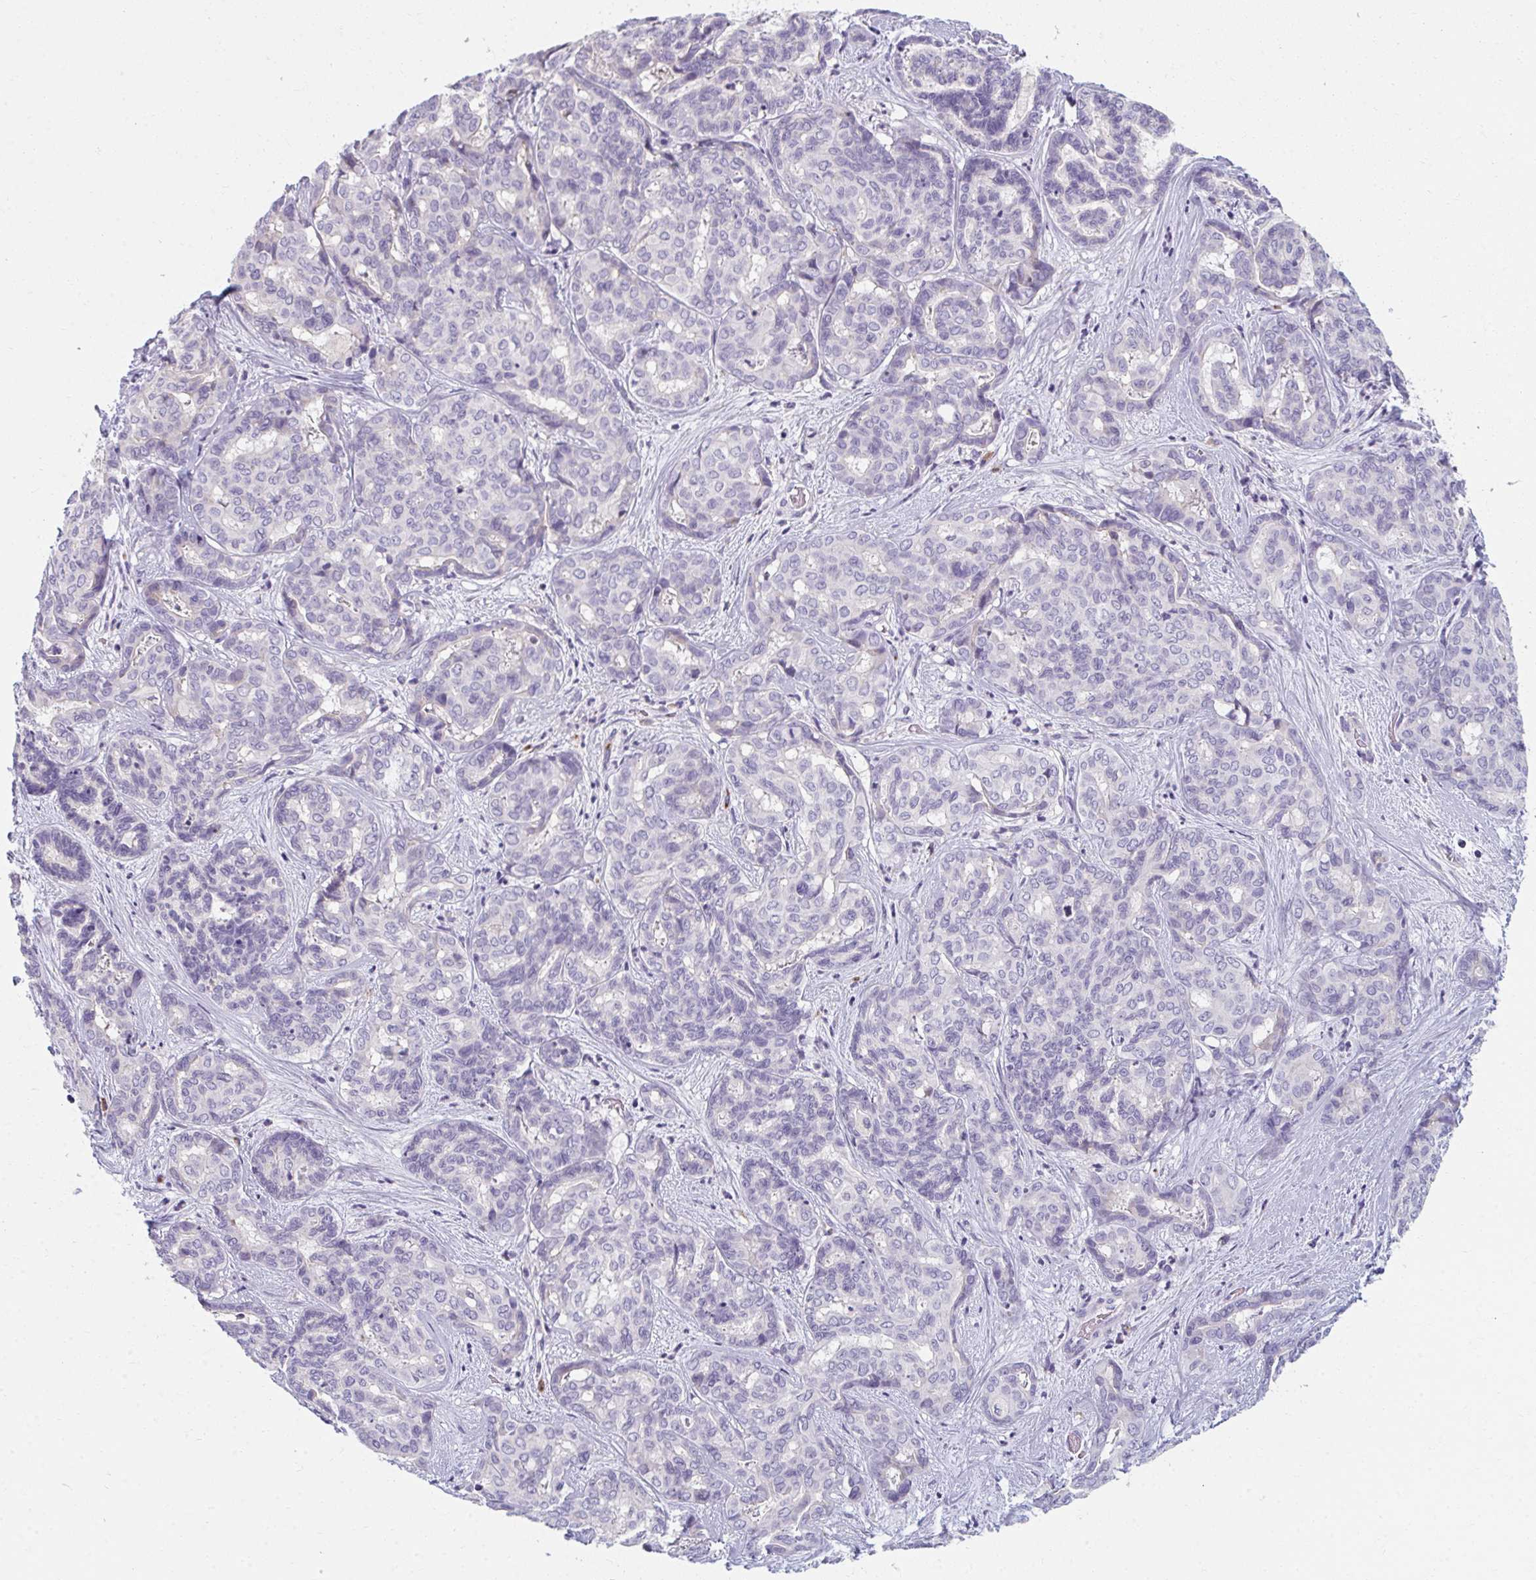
{"staining": {"intensity": "negative", "quantity": "none", "location": "none"}, "tissue": "liver cancer", "cell_type": "Tumor cells", "image_type": "cancer", "snomed": [{"axis": "morphology", "description": "Cholangiocarcinoma"}, {"axis": "topography", "description": "Liver"}], "caption": "Immunohistochemistry (IHC) of human liver cancer exhibits no staining in tumor cells.", "gene": "EIF1AD", "patient": {"sex": "female", "age": 64}}